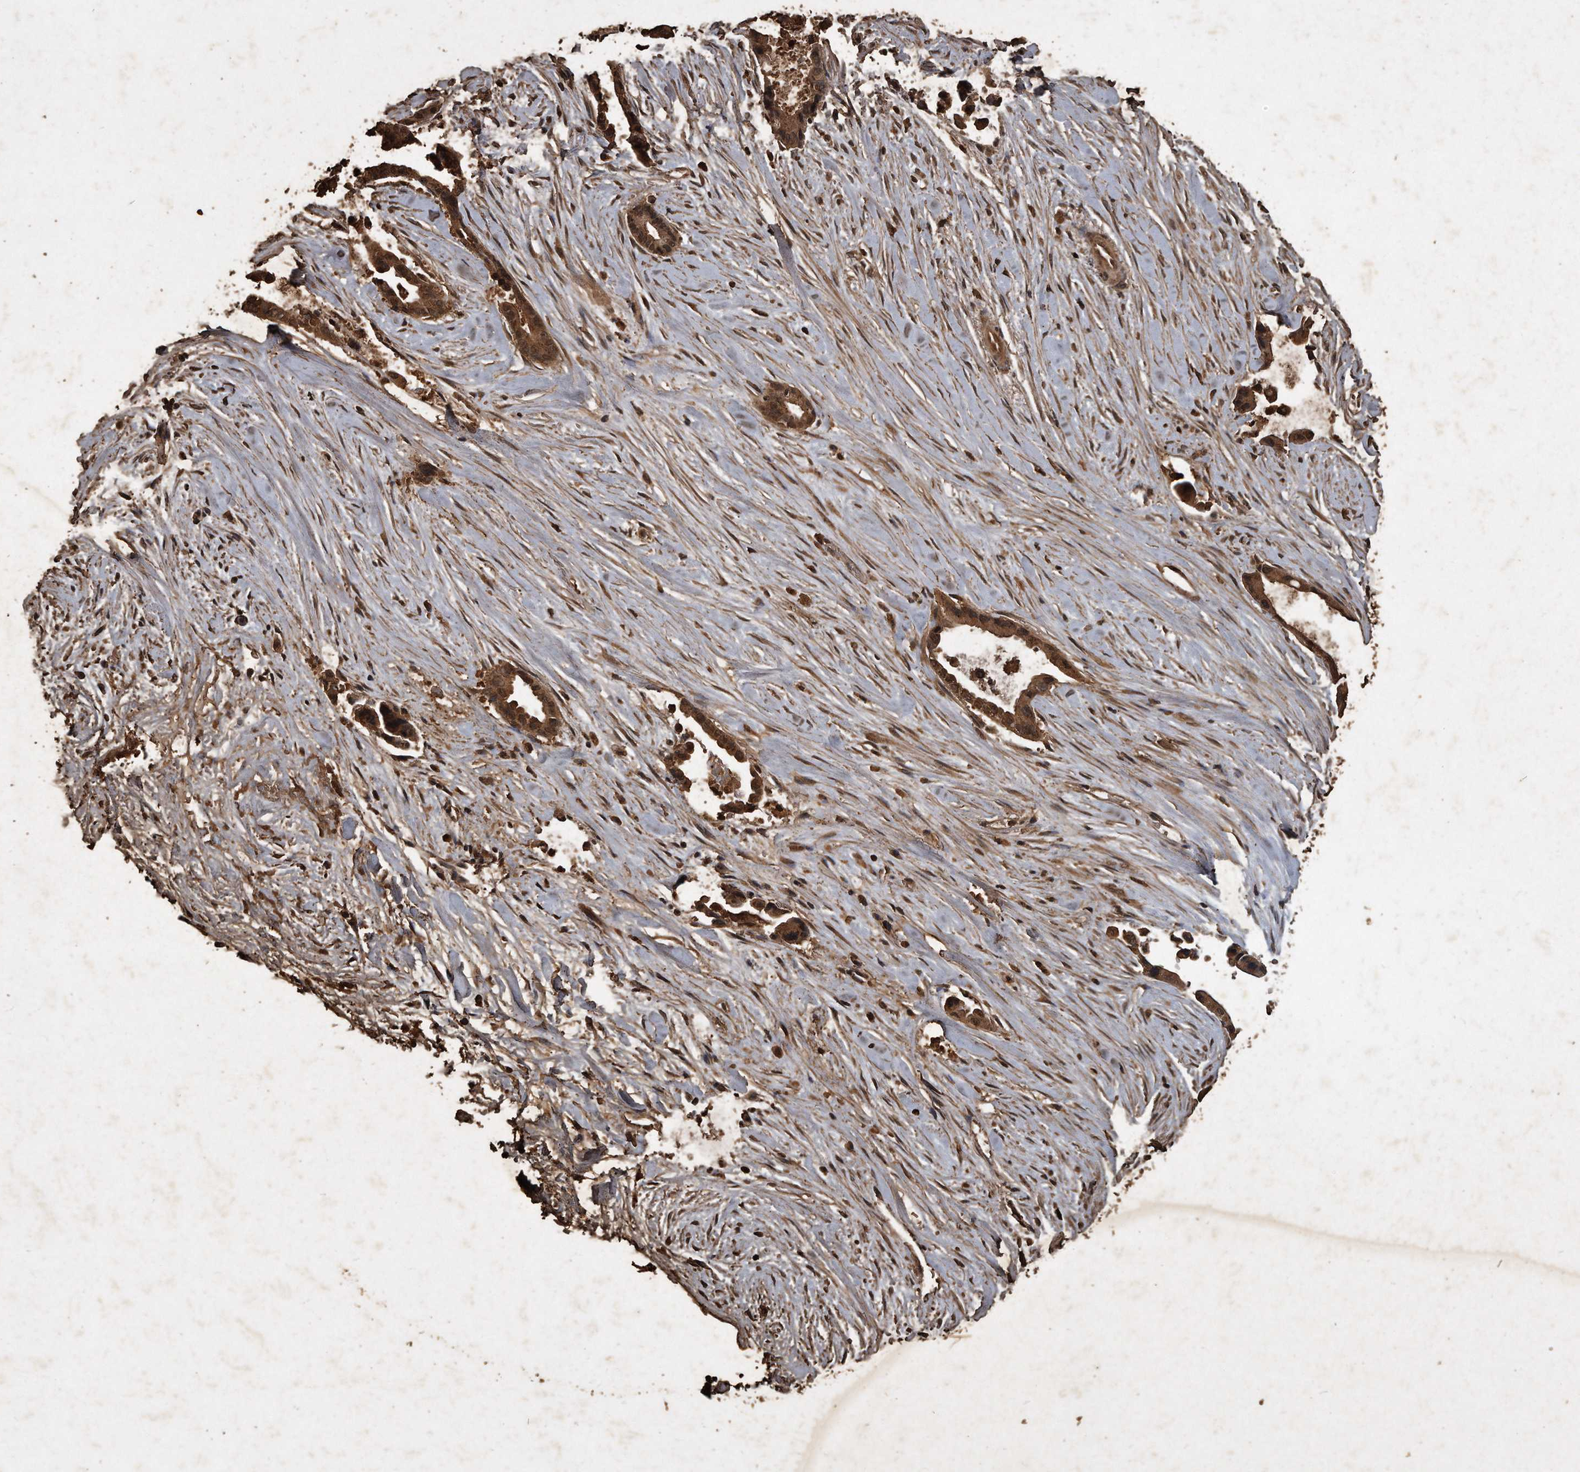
{"staining": {"intensity": "strong", "quantity": ">75%", "location": "cytoplasmic/membranous,nuclear"}, "tissue": "liver cancer", "cell_type": "Tumor cells", "image_type": "cancer", "snomed": [{"axis": "morphology", "description": "Cholangiocarcinoma"}, {"axis": "topography", "description": "Liver"}], "caption": "The micrograph displays a brown stain indicating the presence of a protein in the cytoplasmic/membranous and nuclear of tumor cells in liver cholangiocarcinoma.", "gene": "CFLAR", "patient": {"sex": "female", "age": 55}}